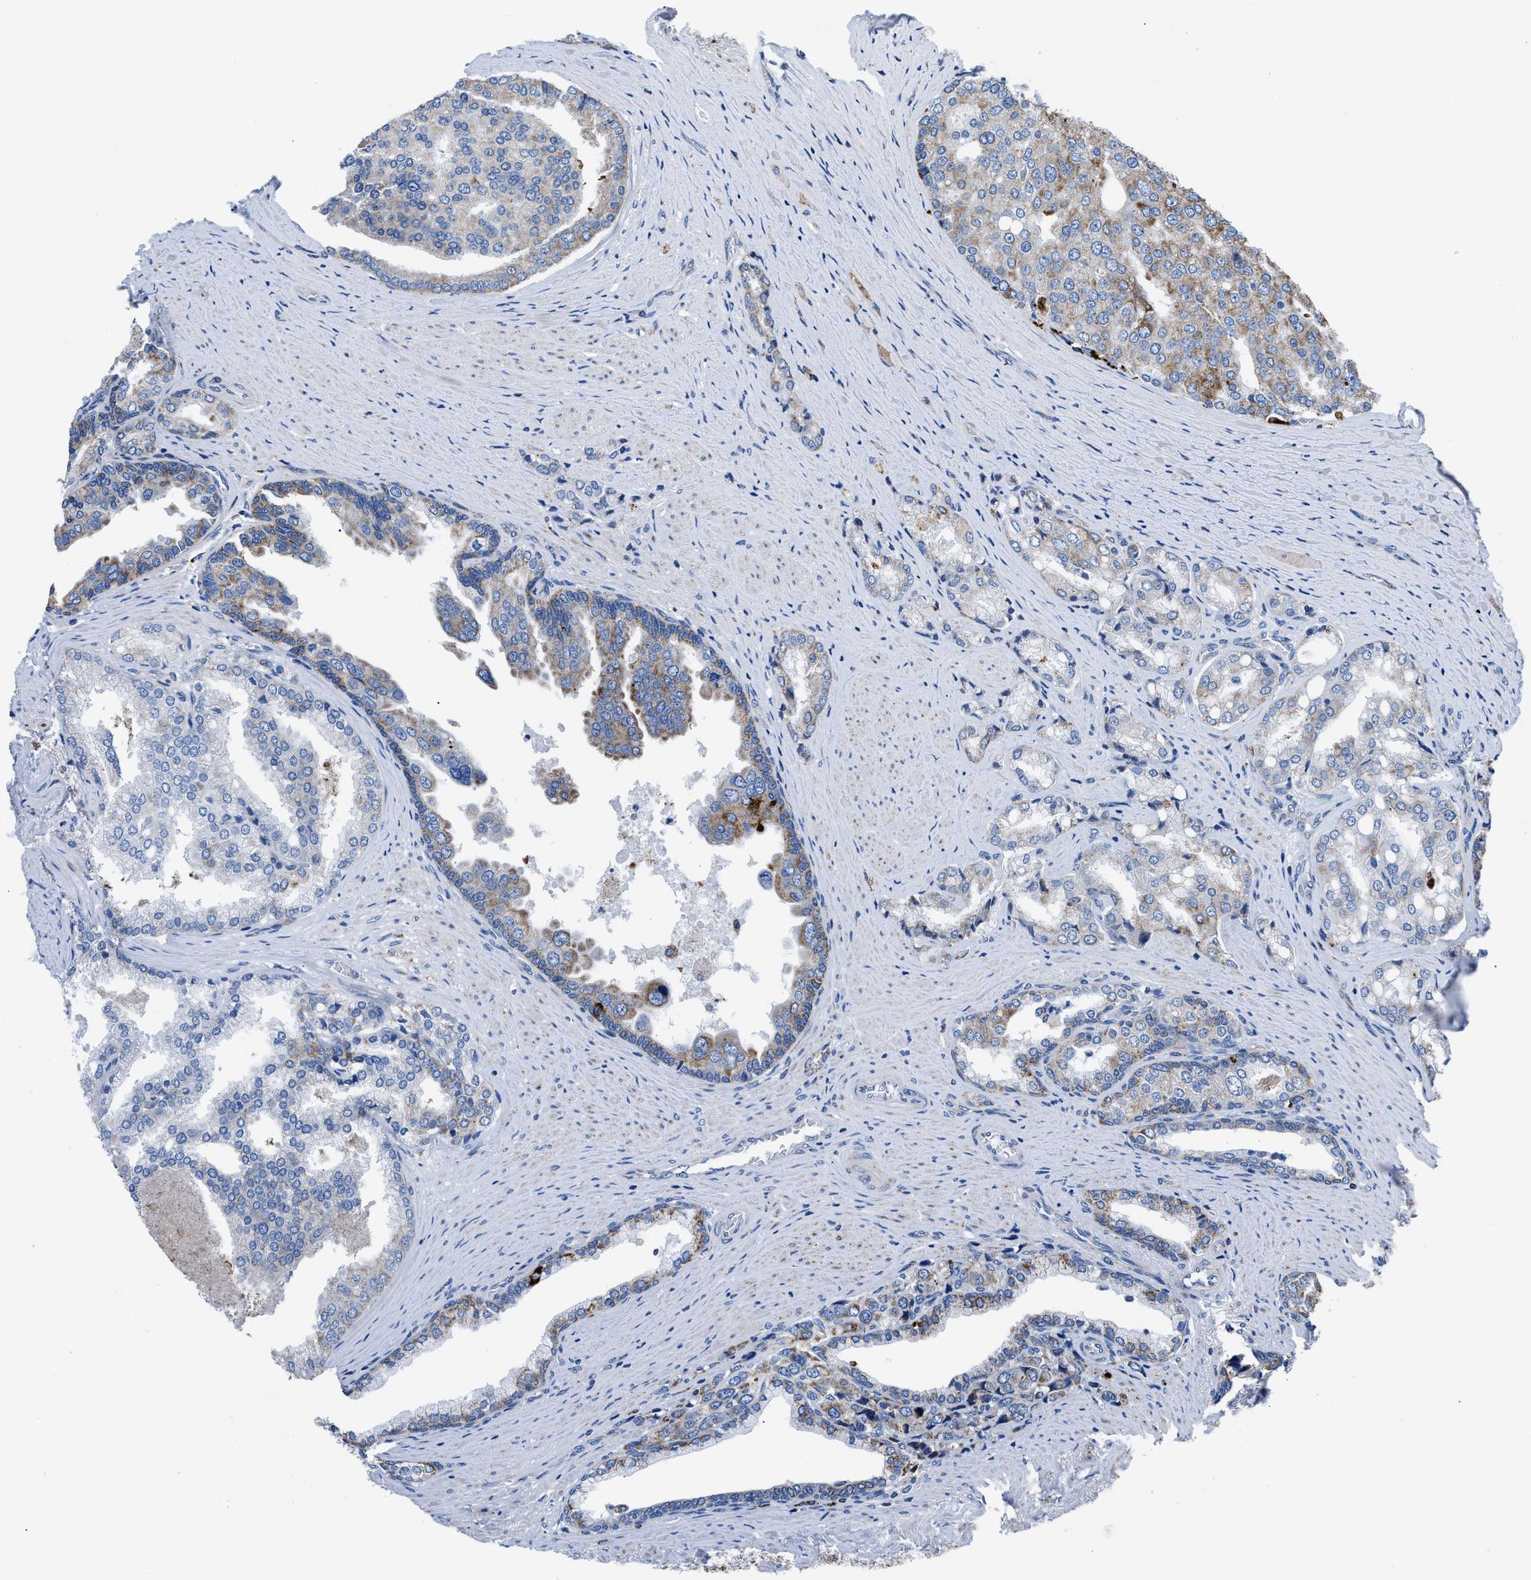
{"staining": {"intensity": "moderate", "quantity": "<25%", "location": "cytoplasmic/membranous"}, "tissue": "prostate cancer", "cell_type": "Tumor cells", "image_type": "cancer", "snomed": [{"axis": "morphology", "description": "Adenocarcinoma, High grade"}, {"axis": "topography", "description": "Prostate"}], "caption": "Tumor cells demonstrate low levels of moderate cytoplasmic/membranous expression in about <25% of cells in prostate cancer (adenocarcinoma (high-grade)).", "gene": "ZDHHC3", "patient": {"sex": "male", "age": 50}}